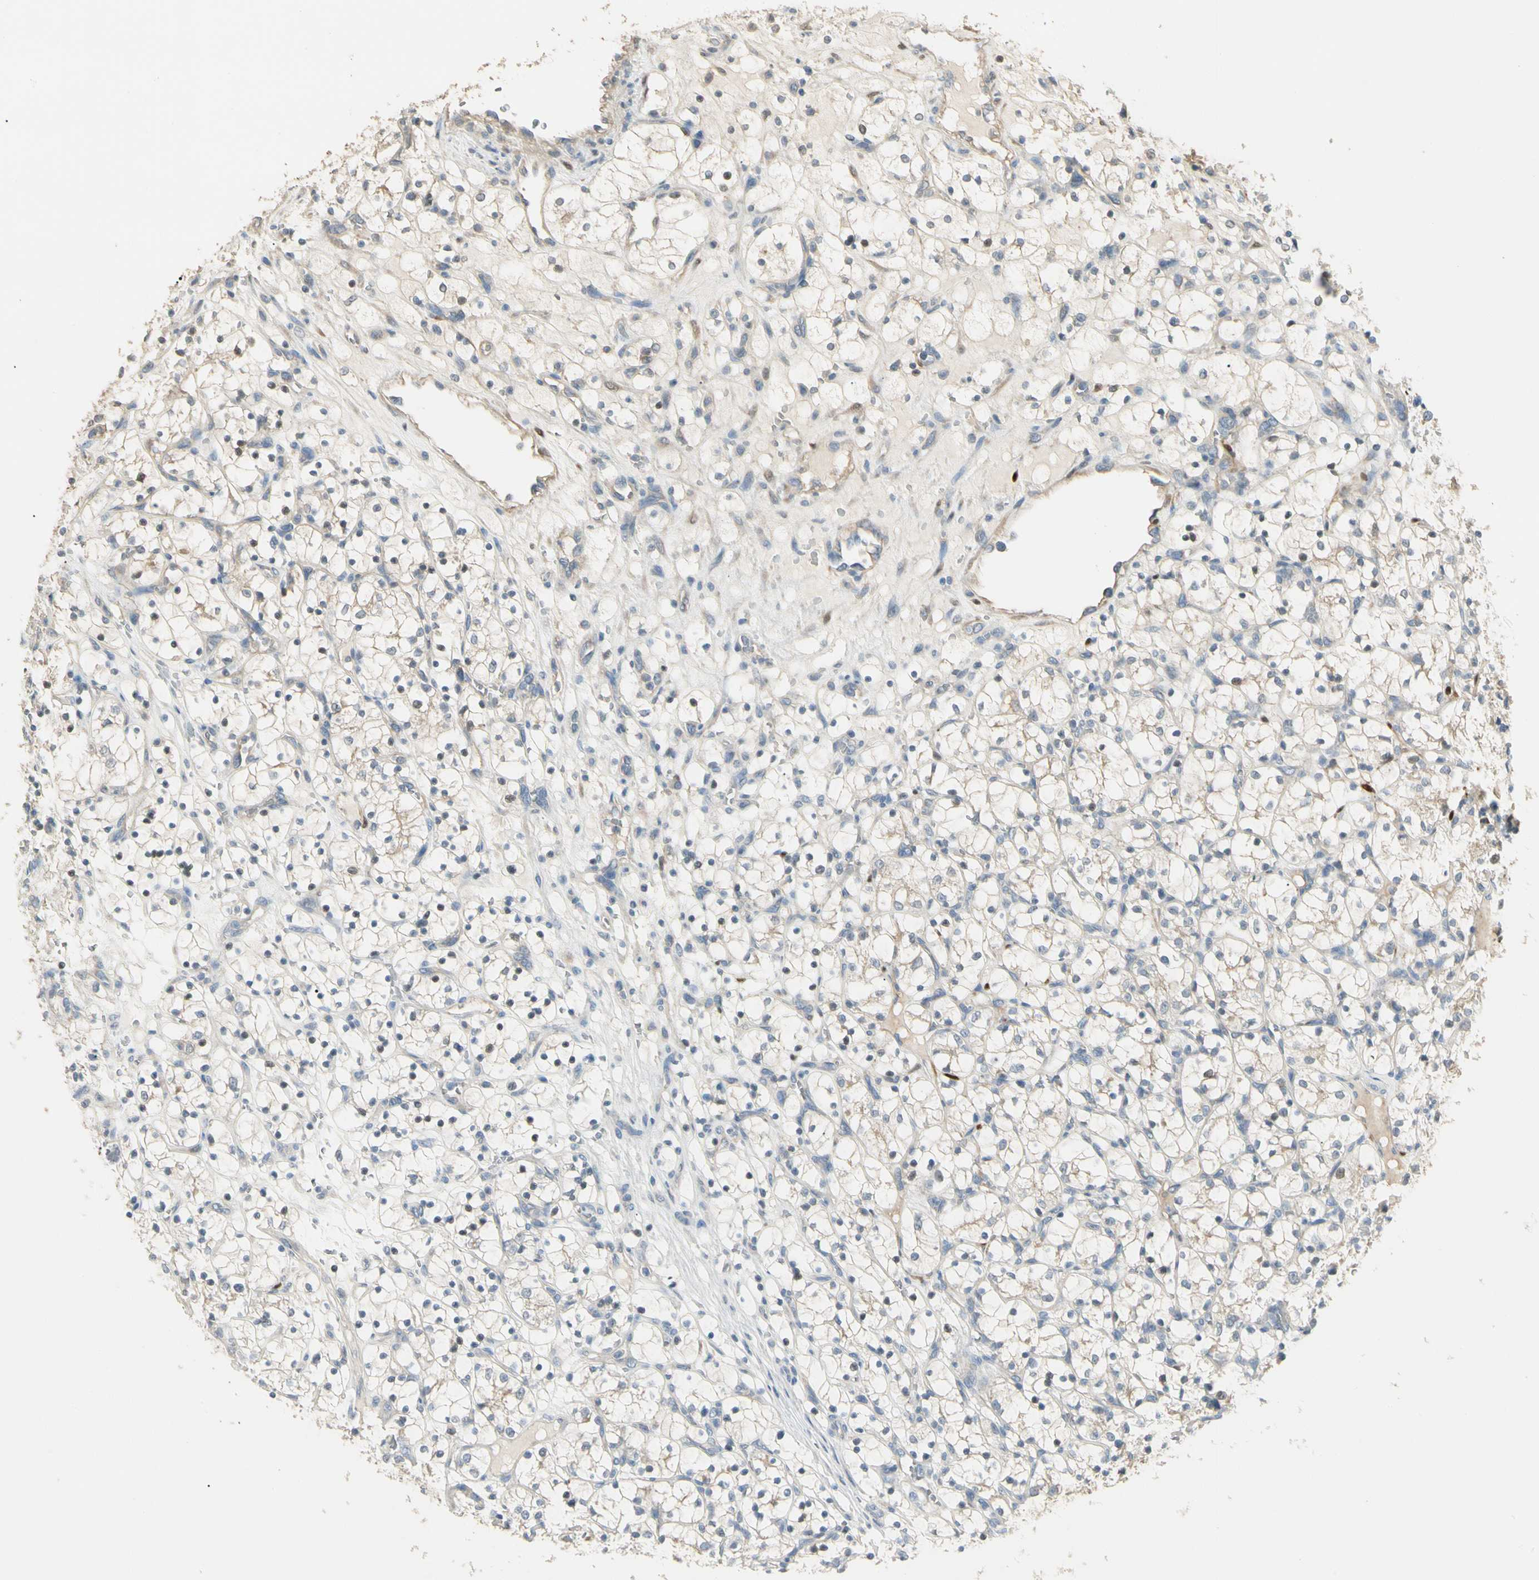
{"staining": {"intensity": "weak", "quantity": "<25%", "location": "cytoplasmic/membranous"}, "tissue": "renal cancer", "cell_type": "Tumor cells", "image_type": "cancer", "snomed": [{"axis": "morphology", "description": "Adenocarcinoma, NOS"}, {"axis": "topography", "description": "Kidney"}], "caption": "Human renal adenocarcinoma stained for a protein using immunohistochemistry (IHC) demonstrates no staining in tumor cells.", "gene": "GNE", "patient": {"sex": "female", "age": 69}}